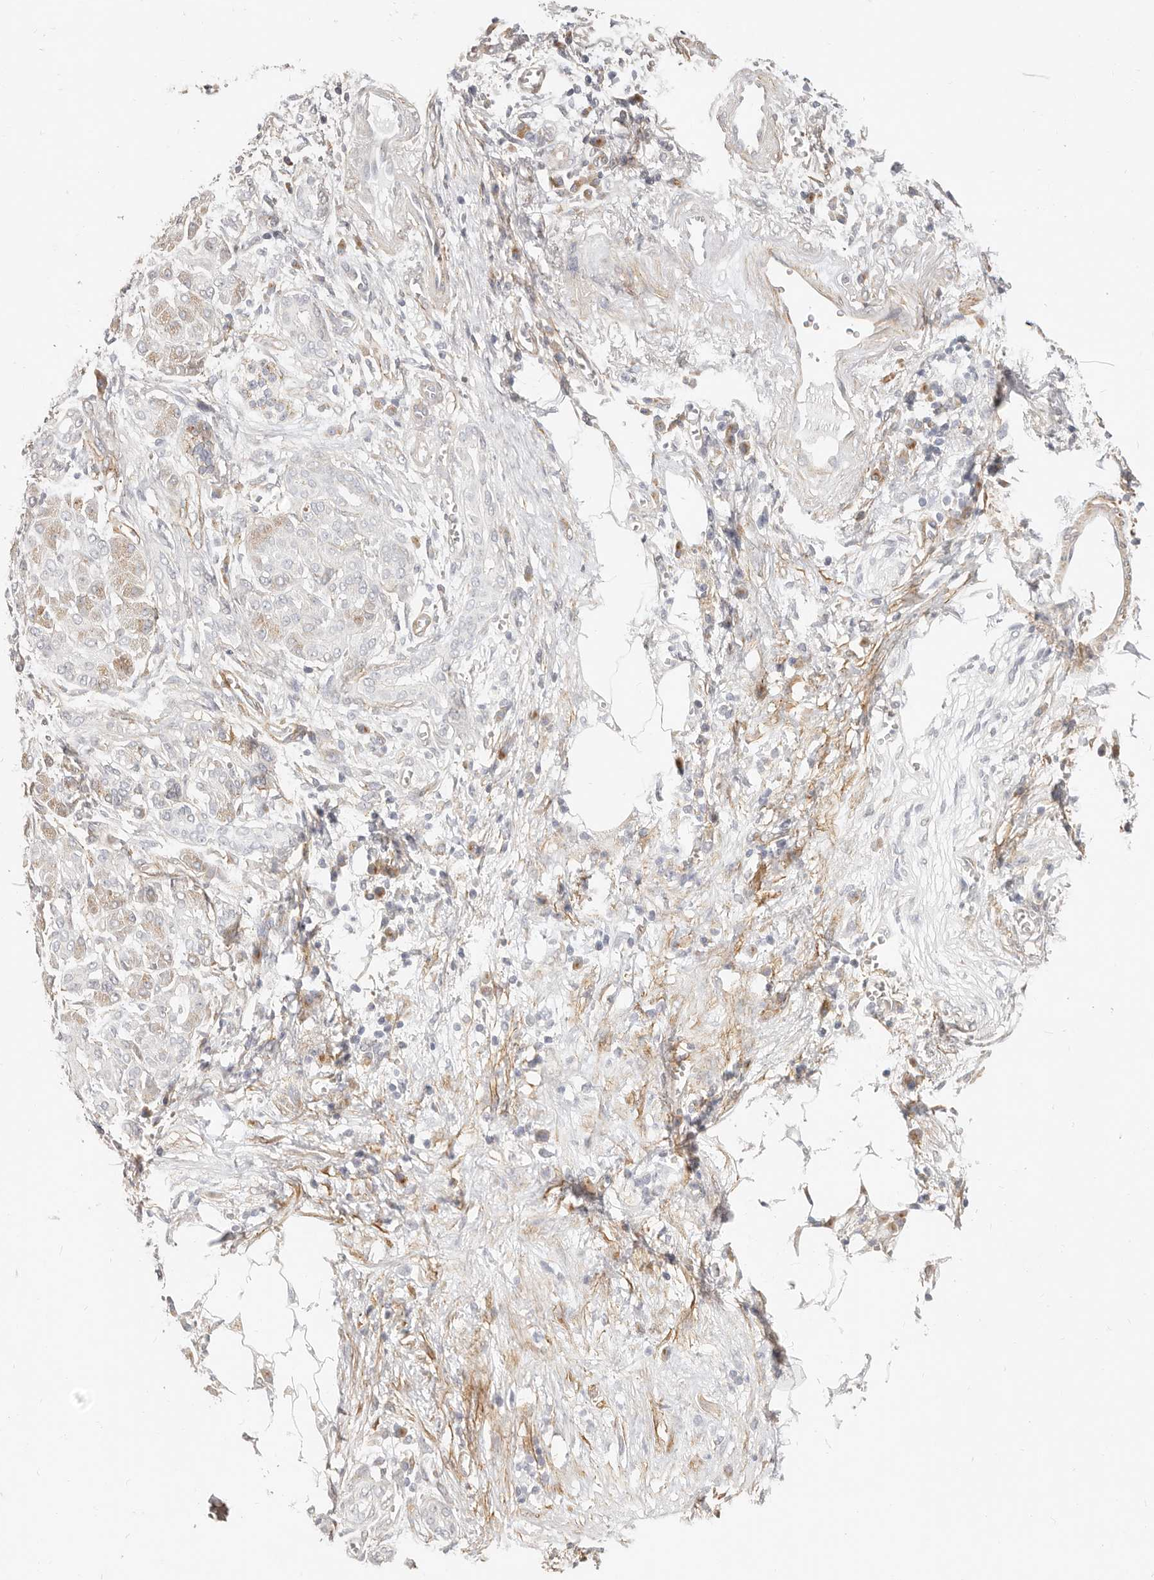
{"staining": {"intensity": "weak", "quantity": "<25%", "location": "cytoplasmic/membranous"}, "tissue": "pancreatic cancer", "cell_type": "Tumor cells", "image_type": "cancer", "snomed": [{"axis": "morphology", "description": "Adenocarcinoma, NOS"}, {"axis": "topography", "description": "Pancreas"}], "caption": "Pancreatic cancer was stained to show a protein in brown. There is no significant staining in tumor cells.", "gene": "RABAC1", "patient": {"sex": "male", "age": 78}}